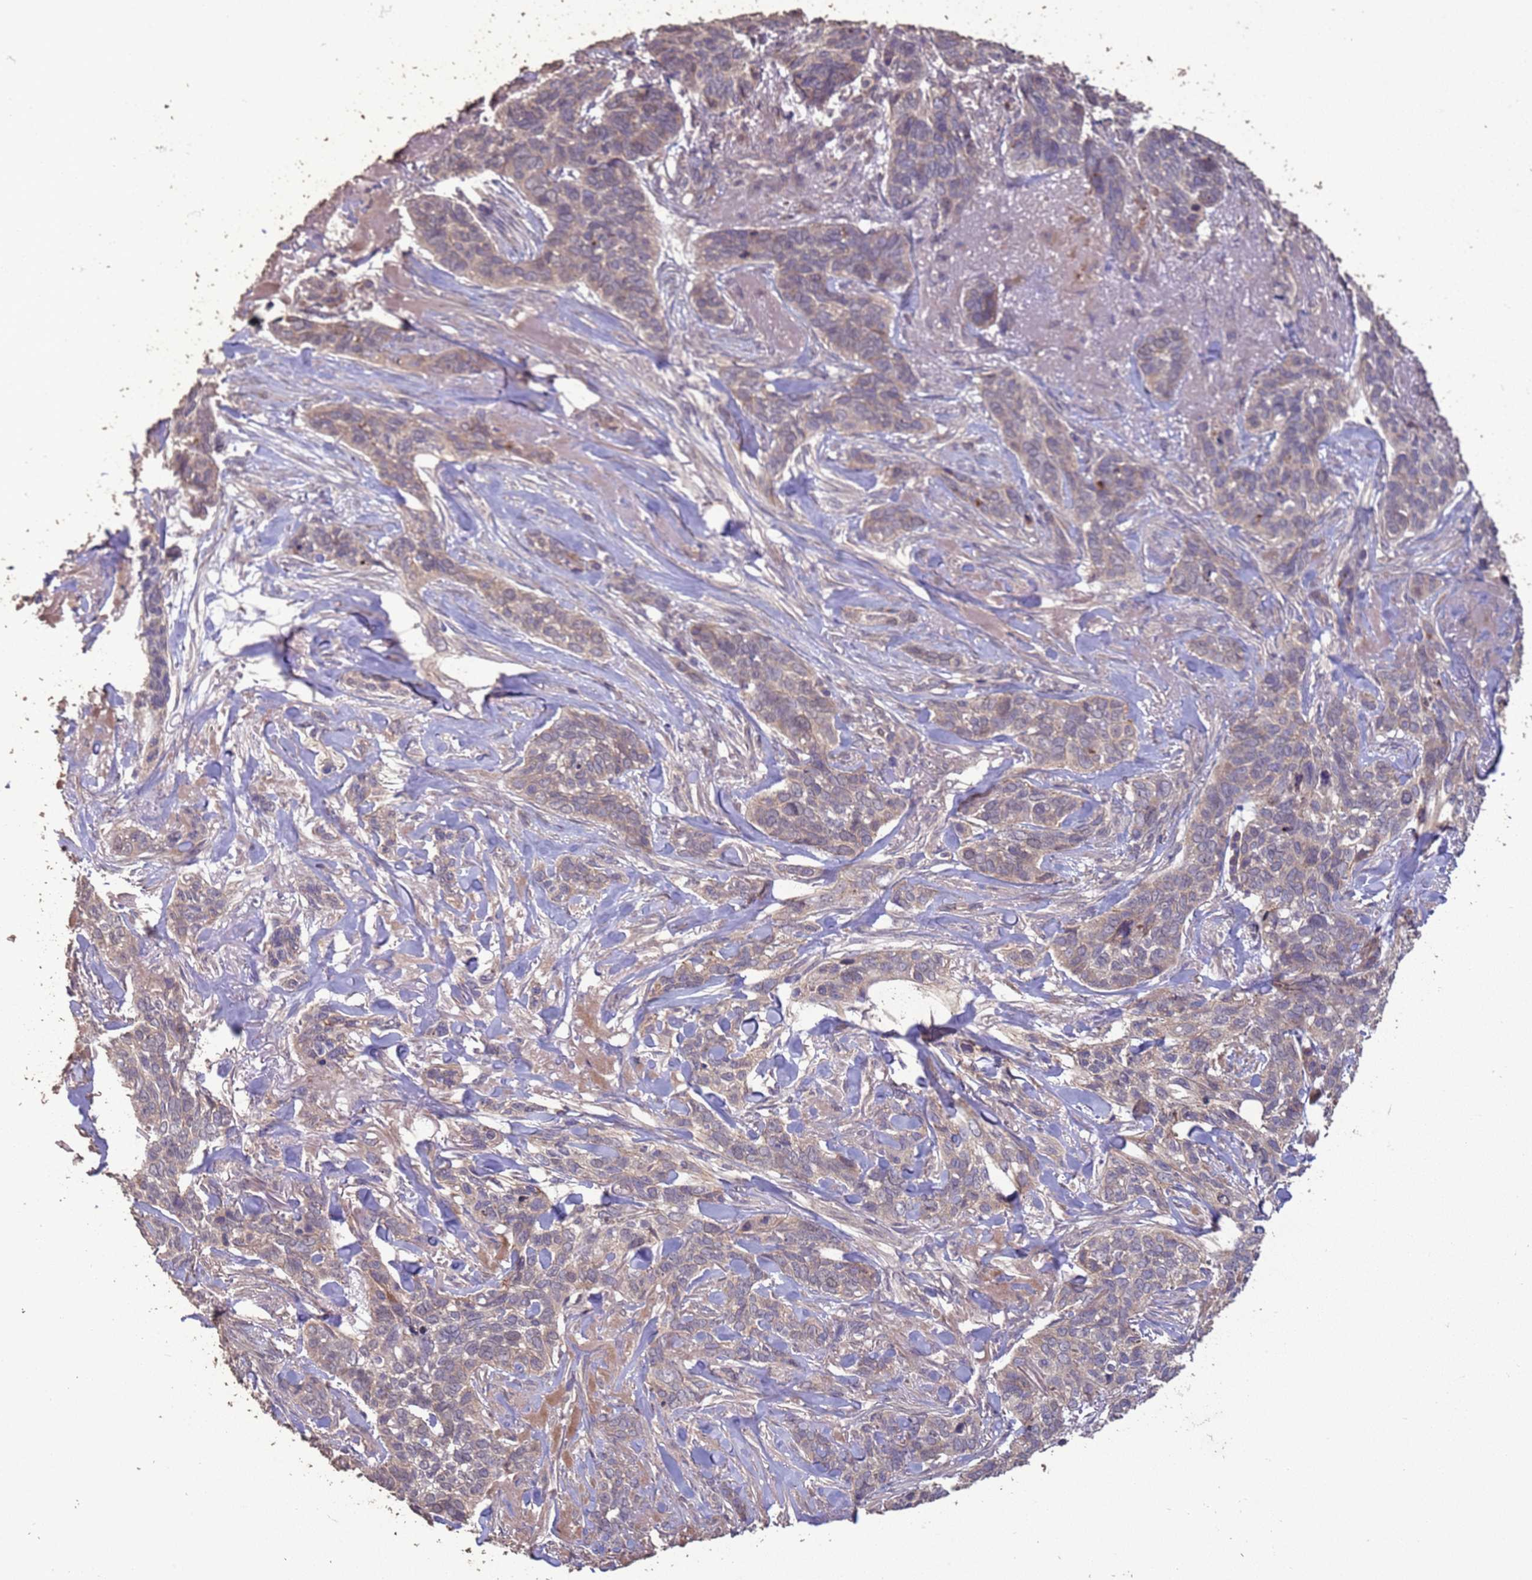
{"staining": {"intensity": "weak", "quantity": "25%-75%", "location": "cytoplasmic/membranous"}, "tissue": "skin cancer", "cell_type": "Tumor cells", "image_type": "cancer", "snomed": [{"axis": "morphology", "description": "Basal cell carcinoma"}, {"axis": "topography", "description": "Skin"}], "caption": "Human skin cancer (basal cell carcinoma) stained for a protein (brown) displays weak cytoplasmic/membranous positive positivity in about 25%-75% of tumor cells.", "gene": "SLC9B2", "patient": {"sex": "male", "age": 86}}